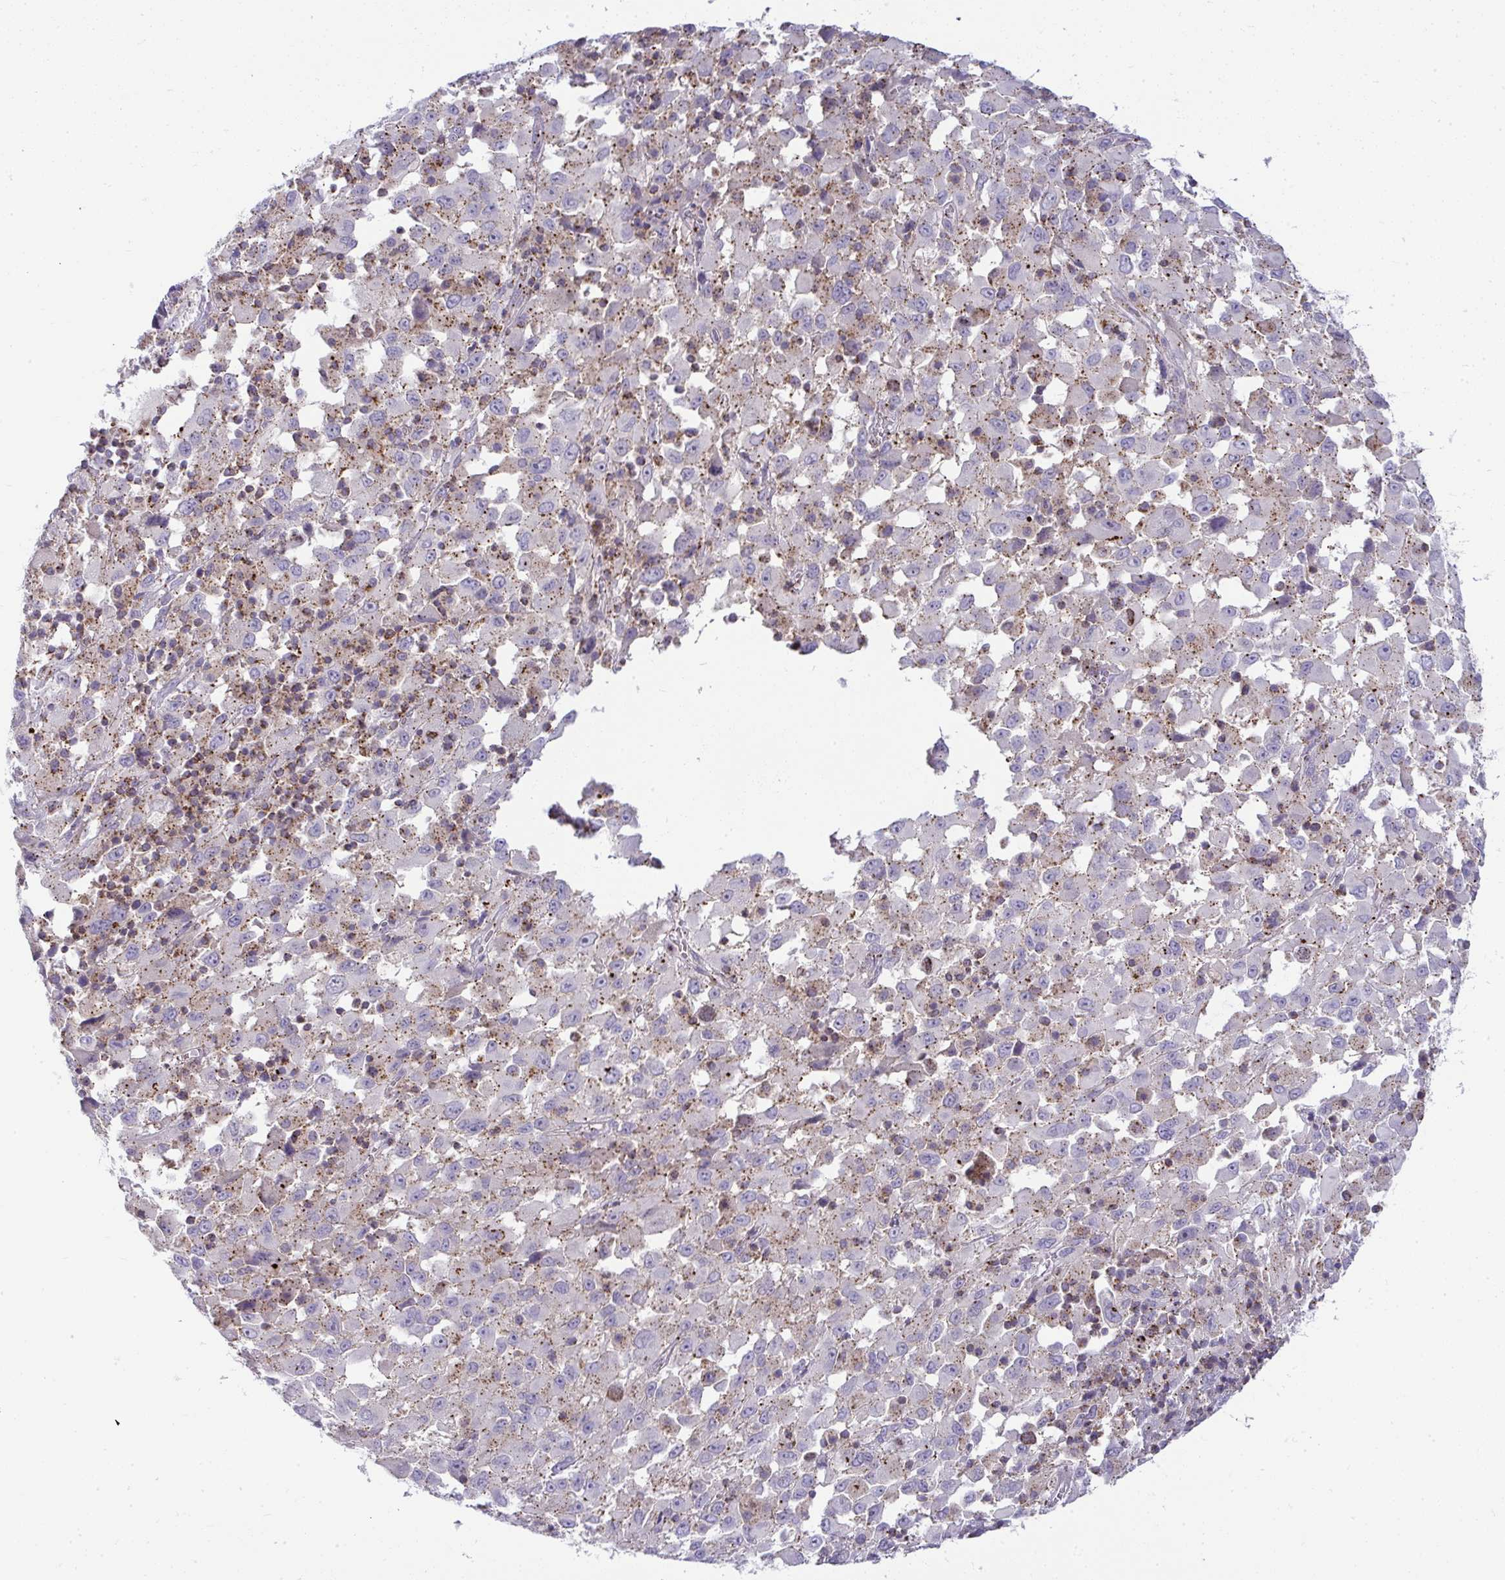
{"staining": {"intensity": "weak", "quantity": "25%-75%", "location": "cytoplasmic/membranous"}, "tissue": "melanoma", "cell_type": "Tumor cells", "image_type": "cancer", "snomed": [{"axis": "morphology", "description": "Malignant melanoma, Metastatic site"}, {"axis": "topography", "description": "Soft tissue"}], "caption": "High-power microscopy captured an immunohistochemistry (IHC) photomicrograph of melanoma, revealing weak cytoplasmic/membranous positivity in approximately 25%-75% of tumor cells.", "gene": "VPS4B", "patient": {"sex": "male", "age": 50}}